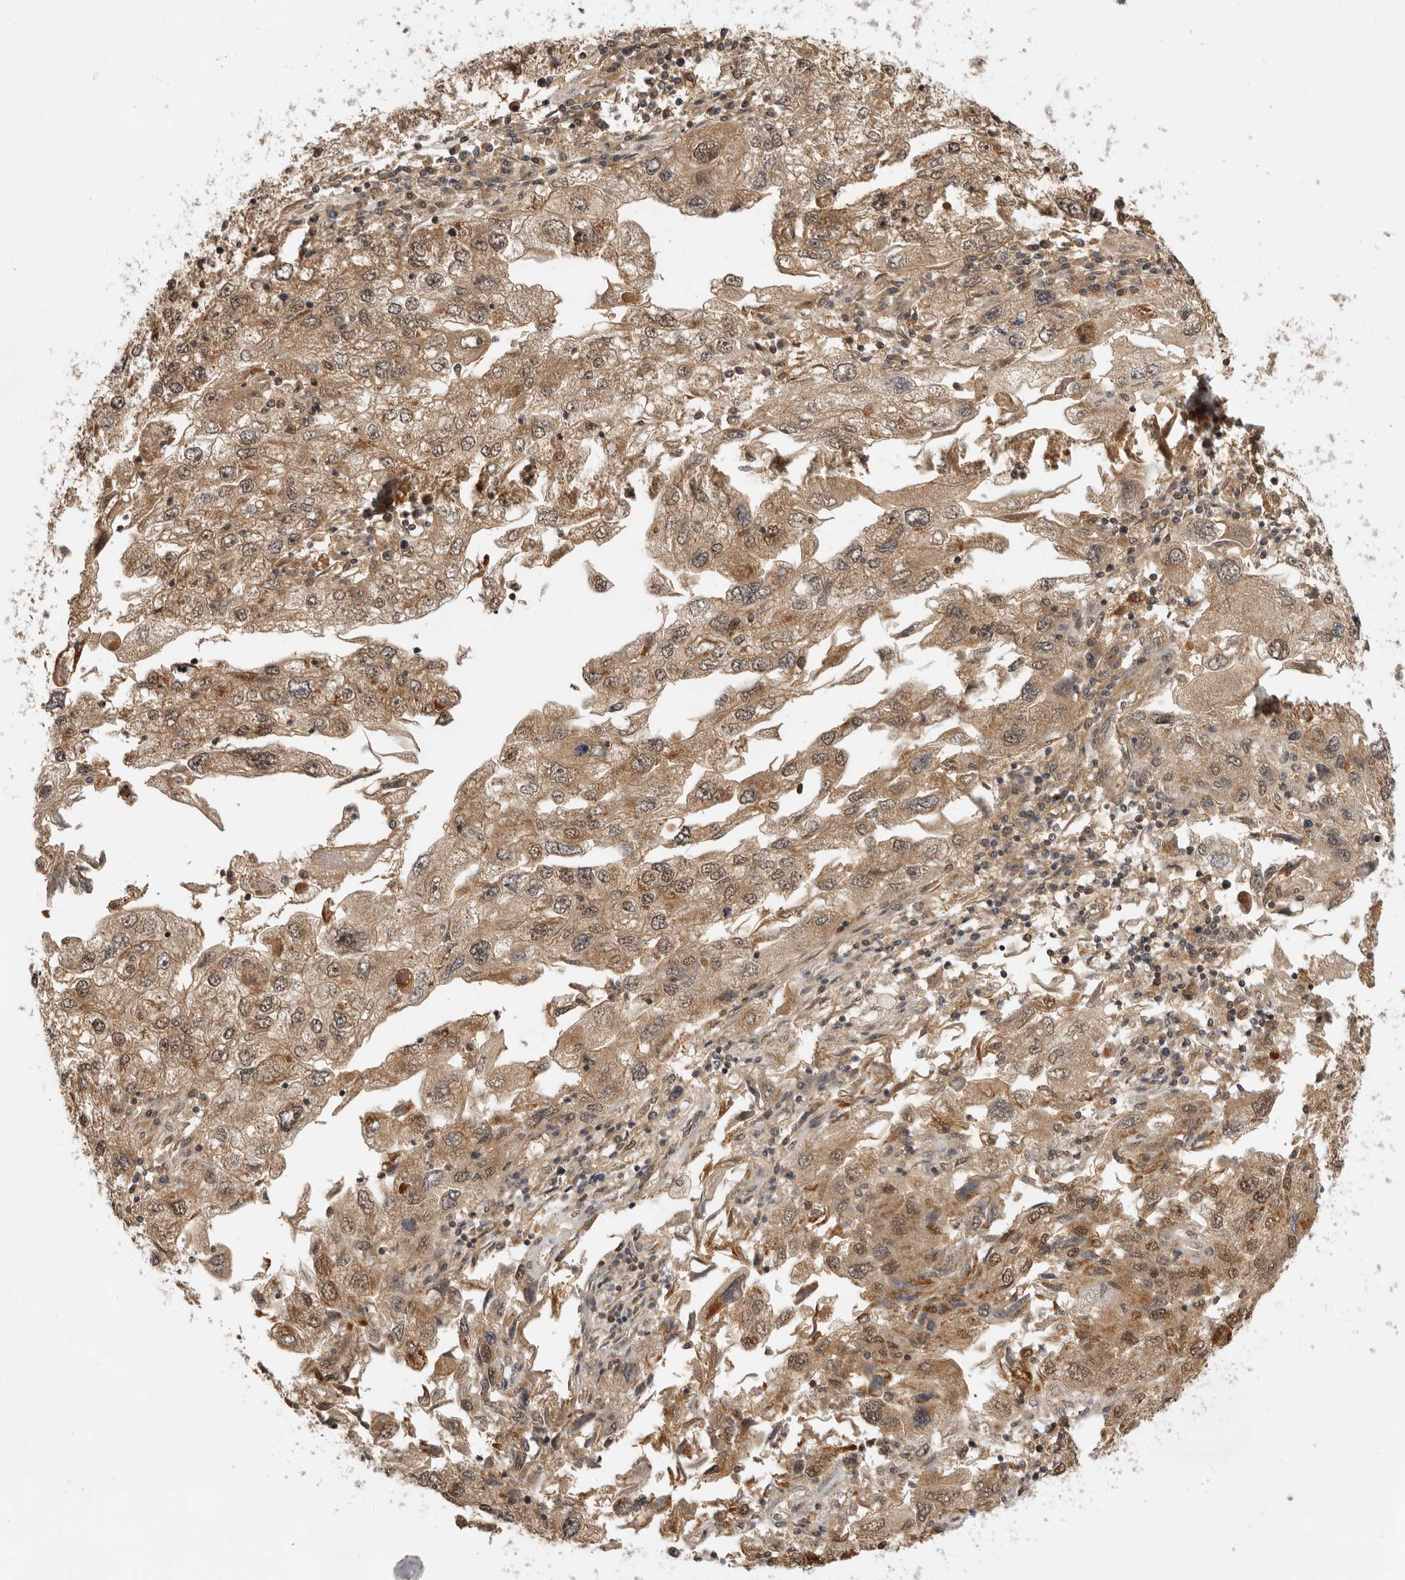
{"staining": {"intensity": "moderate", "quantity": ">75%", "location": "cytoplasmic/membranous,nuclear"}, "tissue": "endometrial cancer", "cell_type": "Tumor cells", "image_type": "cancer", "snomed": [{"axis": "morphology", "description": "Adenocarcinoma, NOS"}, {"axis": "topography", "description": "Endometrium"}], "caption": "Adenocarcinoma (endometrial) tissue displays moderate cytoplasmic/membranous and nuclear positivity in about >75% of tumor cells", "gene": "ADPRS", "patient": {"sex": "female", "age": 49}}